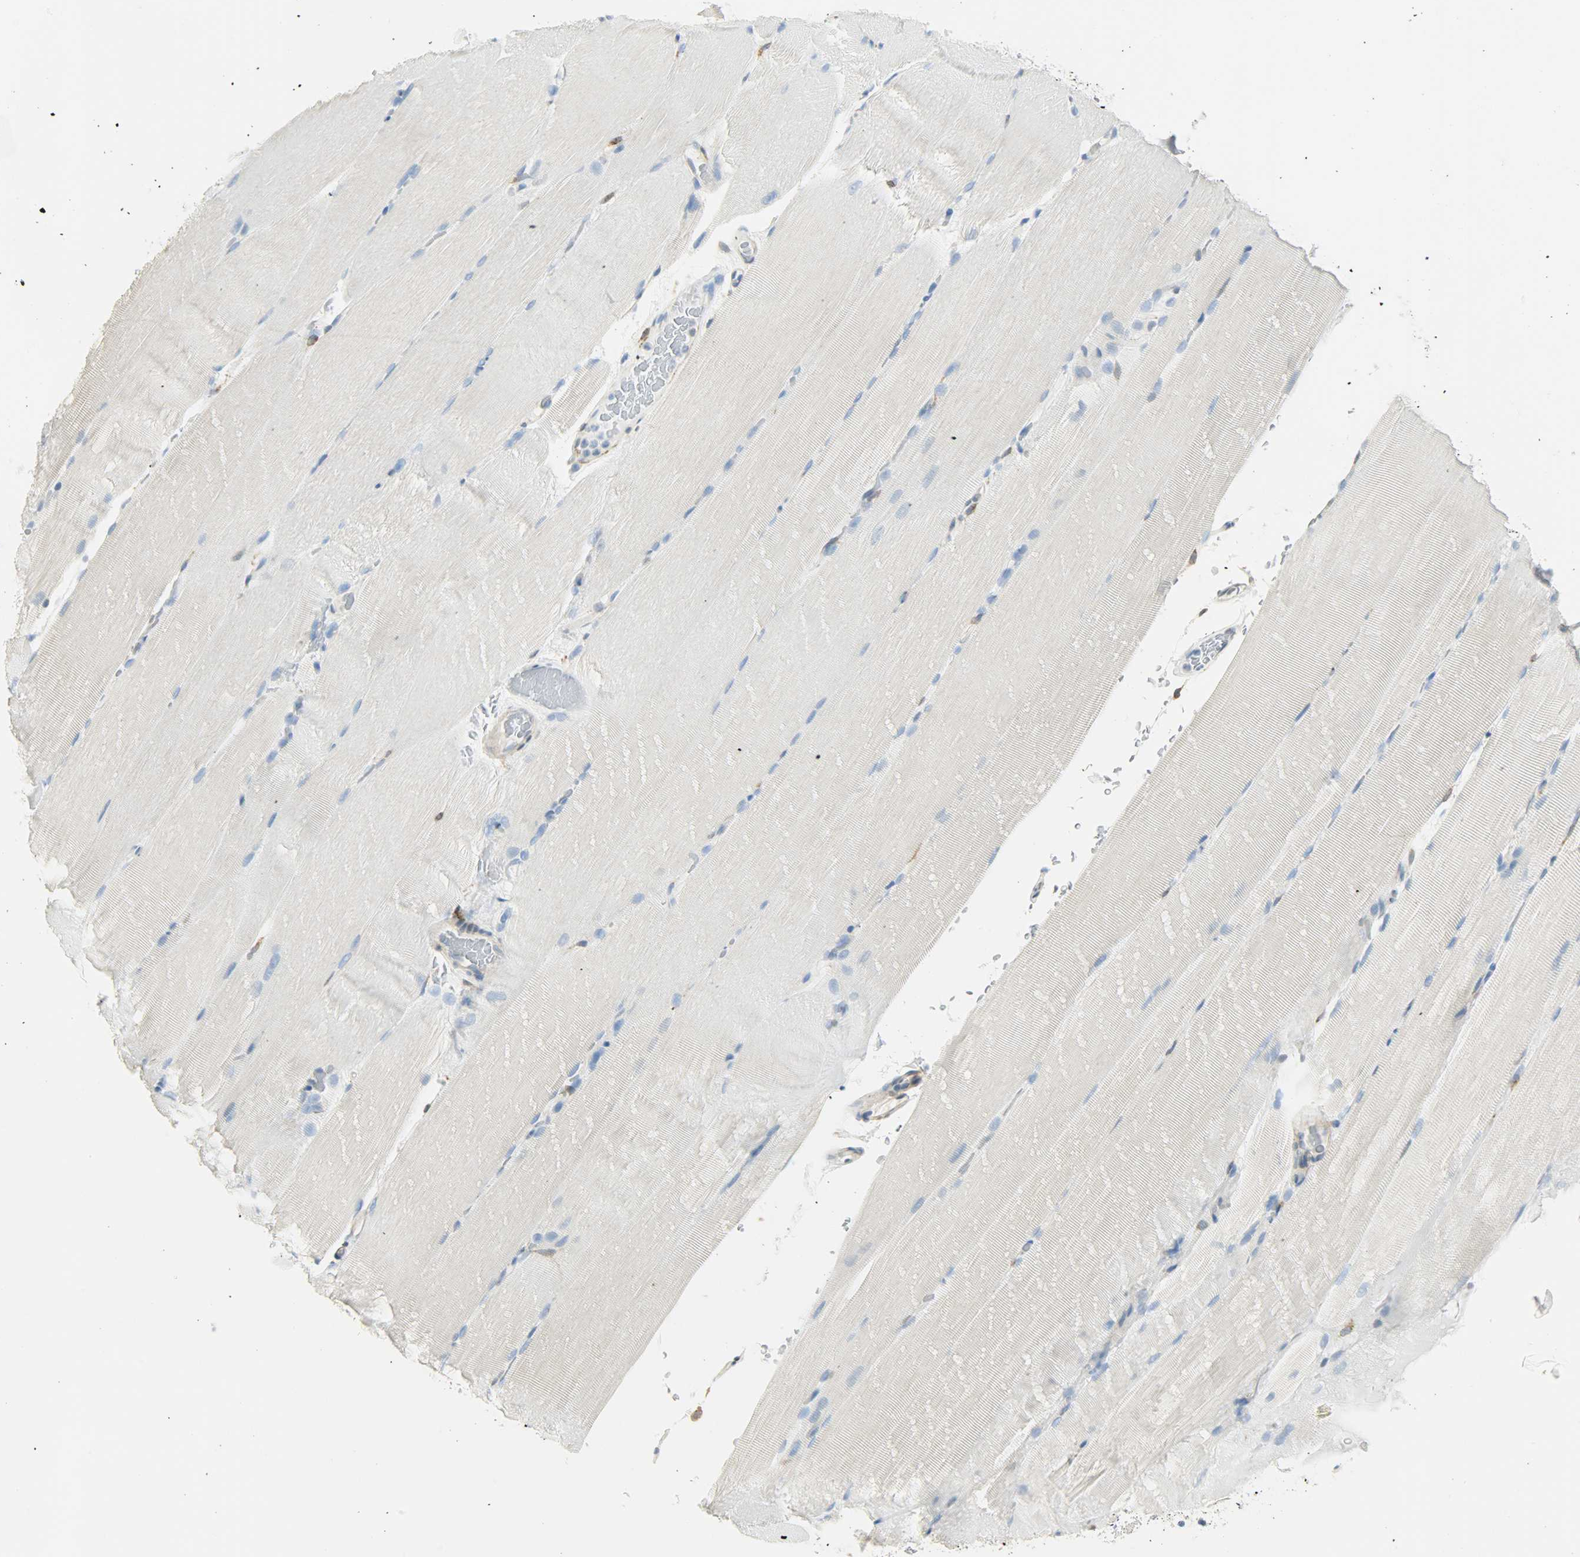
{"staining": {"intensity": "negative", "quantity": "none", "location": "none"}, "tissue": "skeletal muscle", "cell_type": "Myocytes", "image_type": "normal", "snomed": [{"axis": "morphology", "description": "Normal tissue, NOS"}, {"axis": "topography", "description": "Skeletal muscle"}, {"axis": "topography", "description": "Parathyroid gland"}], "caption": "Normal skeletal muscle was stained to show a protein in brown. There is no significant expression in myocytes. (Brightfield microscopy of DAB IHC at high magnification).", "gene": "PKD2", "patient": {"sex": "female", "age": 37}}